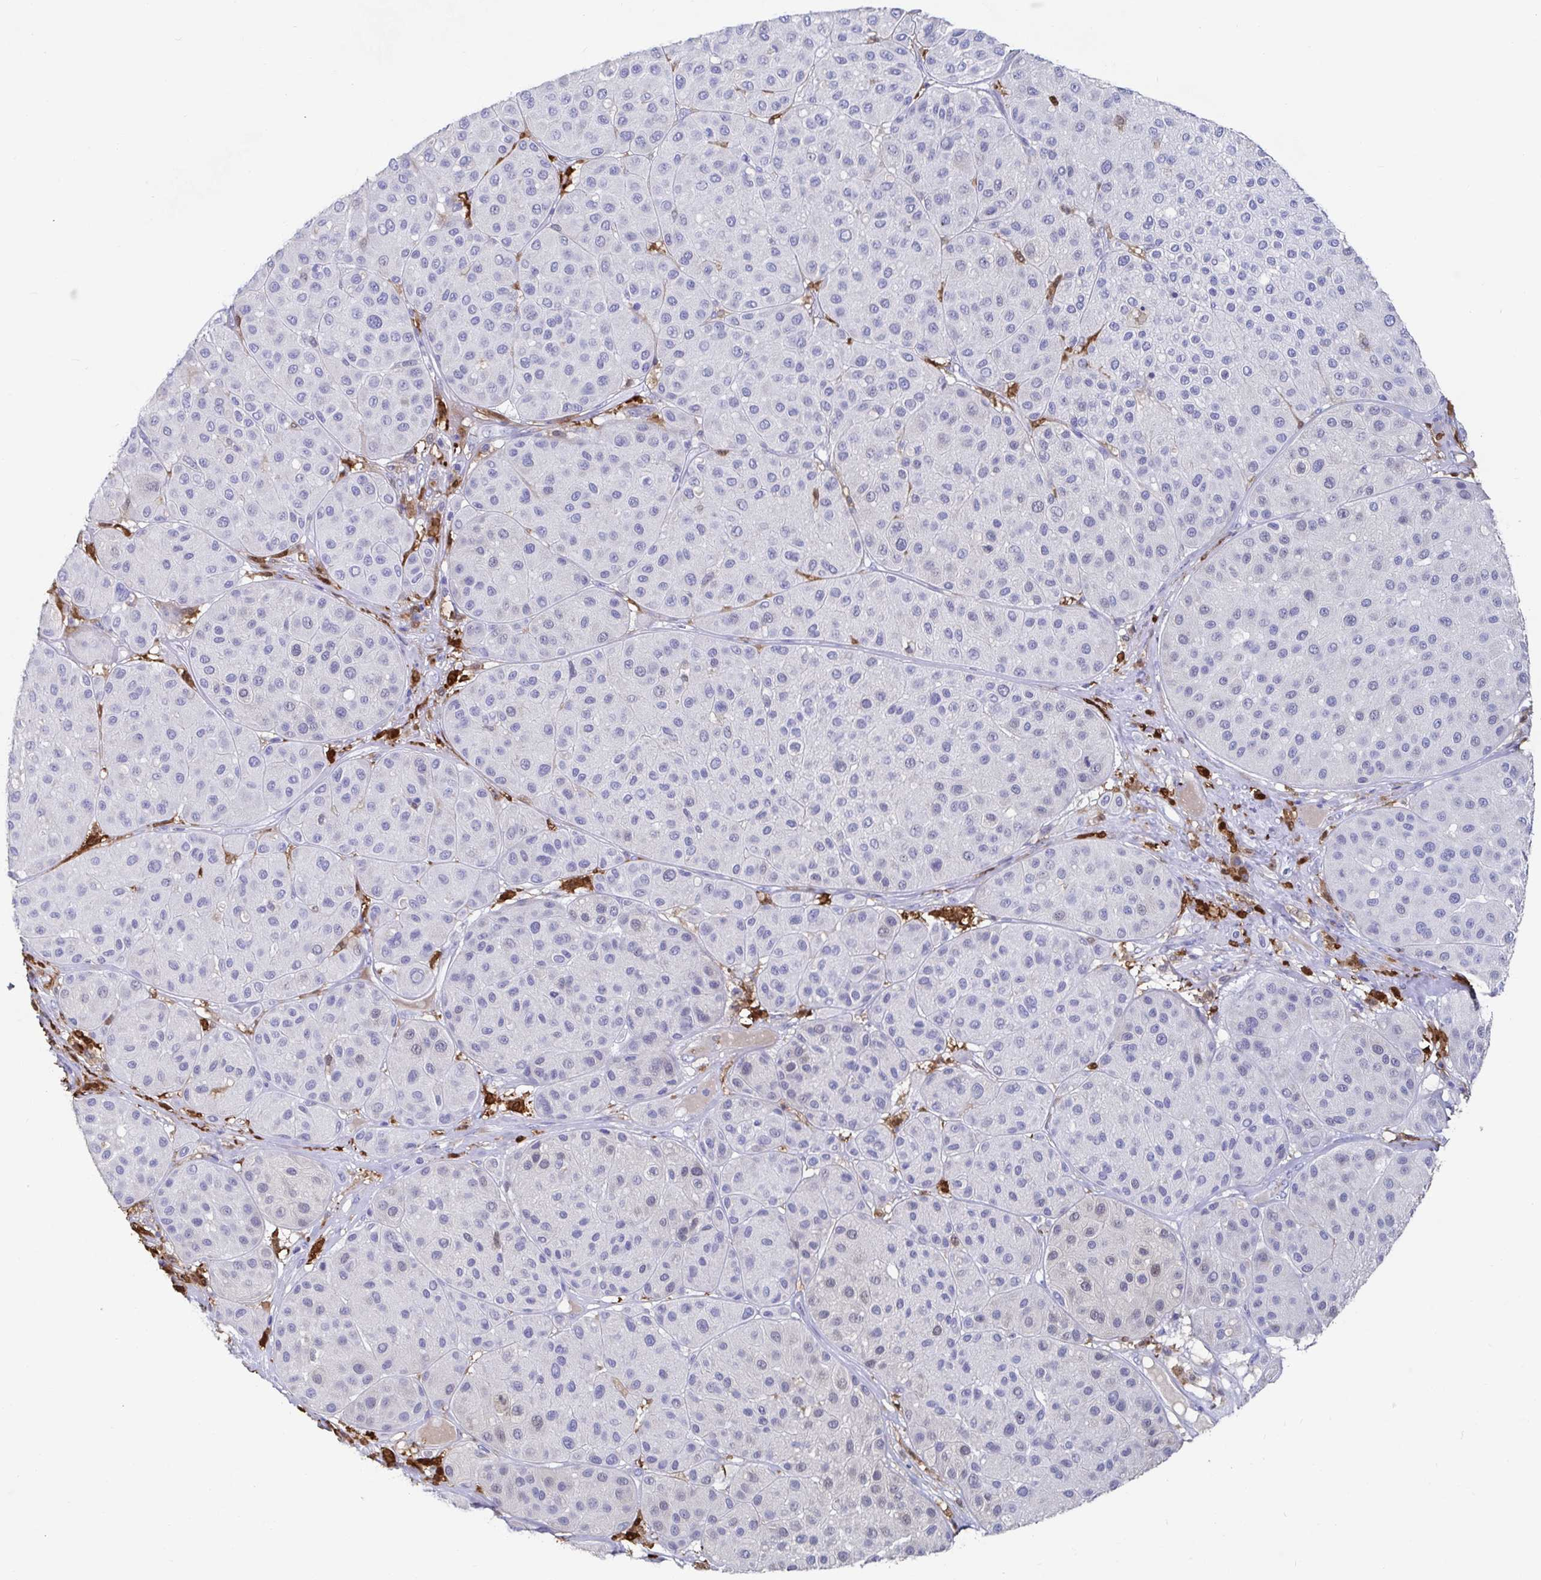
{"staining": {"intensity": "negative", "quantity": "none", "location": "none"}, "tissue": "melanoma", "cell_type": "Tumor cells", "image_type": "cancer", "snomed": [{"axis": "morphology", "description": "Malignant melanoma, Metastatic site"}, {"axis": "topography", "description": "Smooth muscle"}], "caption": "Immunohistochemical staining of human melanoma exhibits no significant staining in tumor cells.", "gene": "OR2A4", "patient": {"sex": "male", "age": 41}}